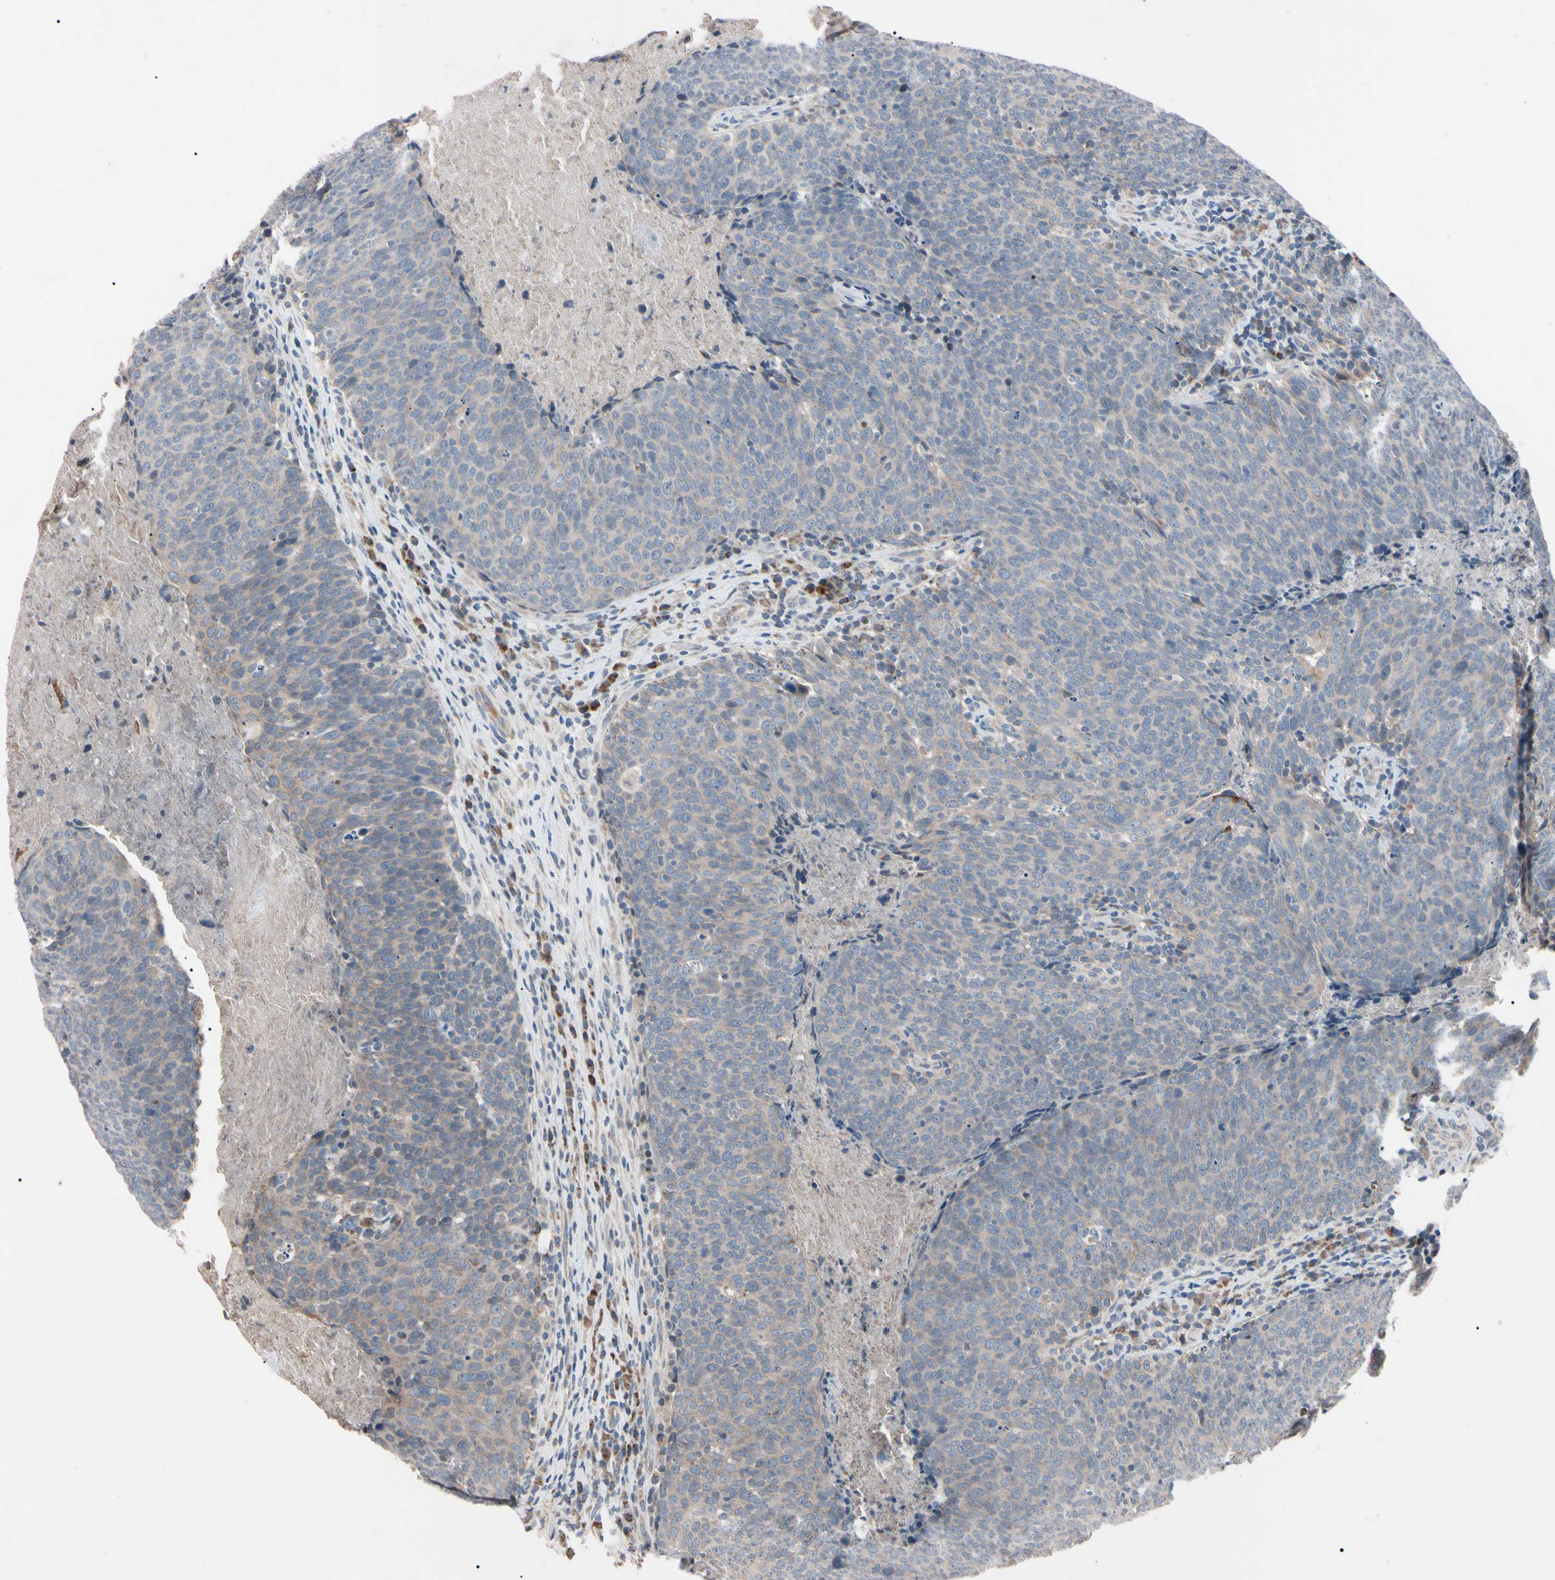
{"staining": {"intensity": "weak", "quantity": "<25%", "location": "cytoplasmic/membranous"}, "tissue": "head and neck cancer", "cell_type": "Tumor cells", "image_type": "cancer", "snomed": [{"axis": "morphology", "description": "Squamous cell carcinoma, NOS"}, {"axis": "morphology", "description": "Squamous cell carcinoma, metastatic, NOS"}, {"axis": "topography", "description": "Lymph node"}, {"axis": "topography", "description": "Head-Neck"}], "caption": "This image is of head and neck cancer stained with IHC to label a protein in brown with the nuclei are counter-stained blue. There is no positivity in tumor cells.", "gene": "TNFRSF1A", "patient": {"sex": "male", "age": 62}}